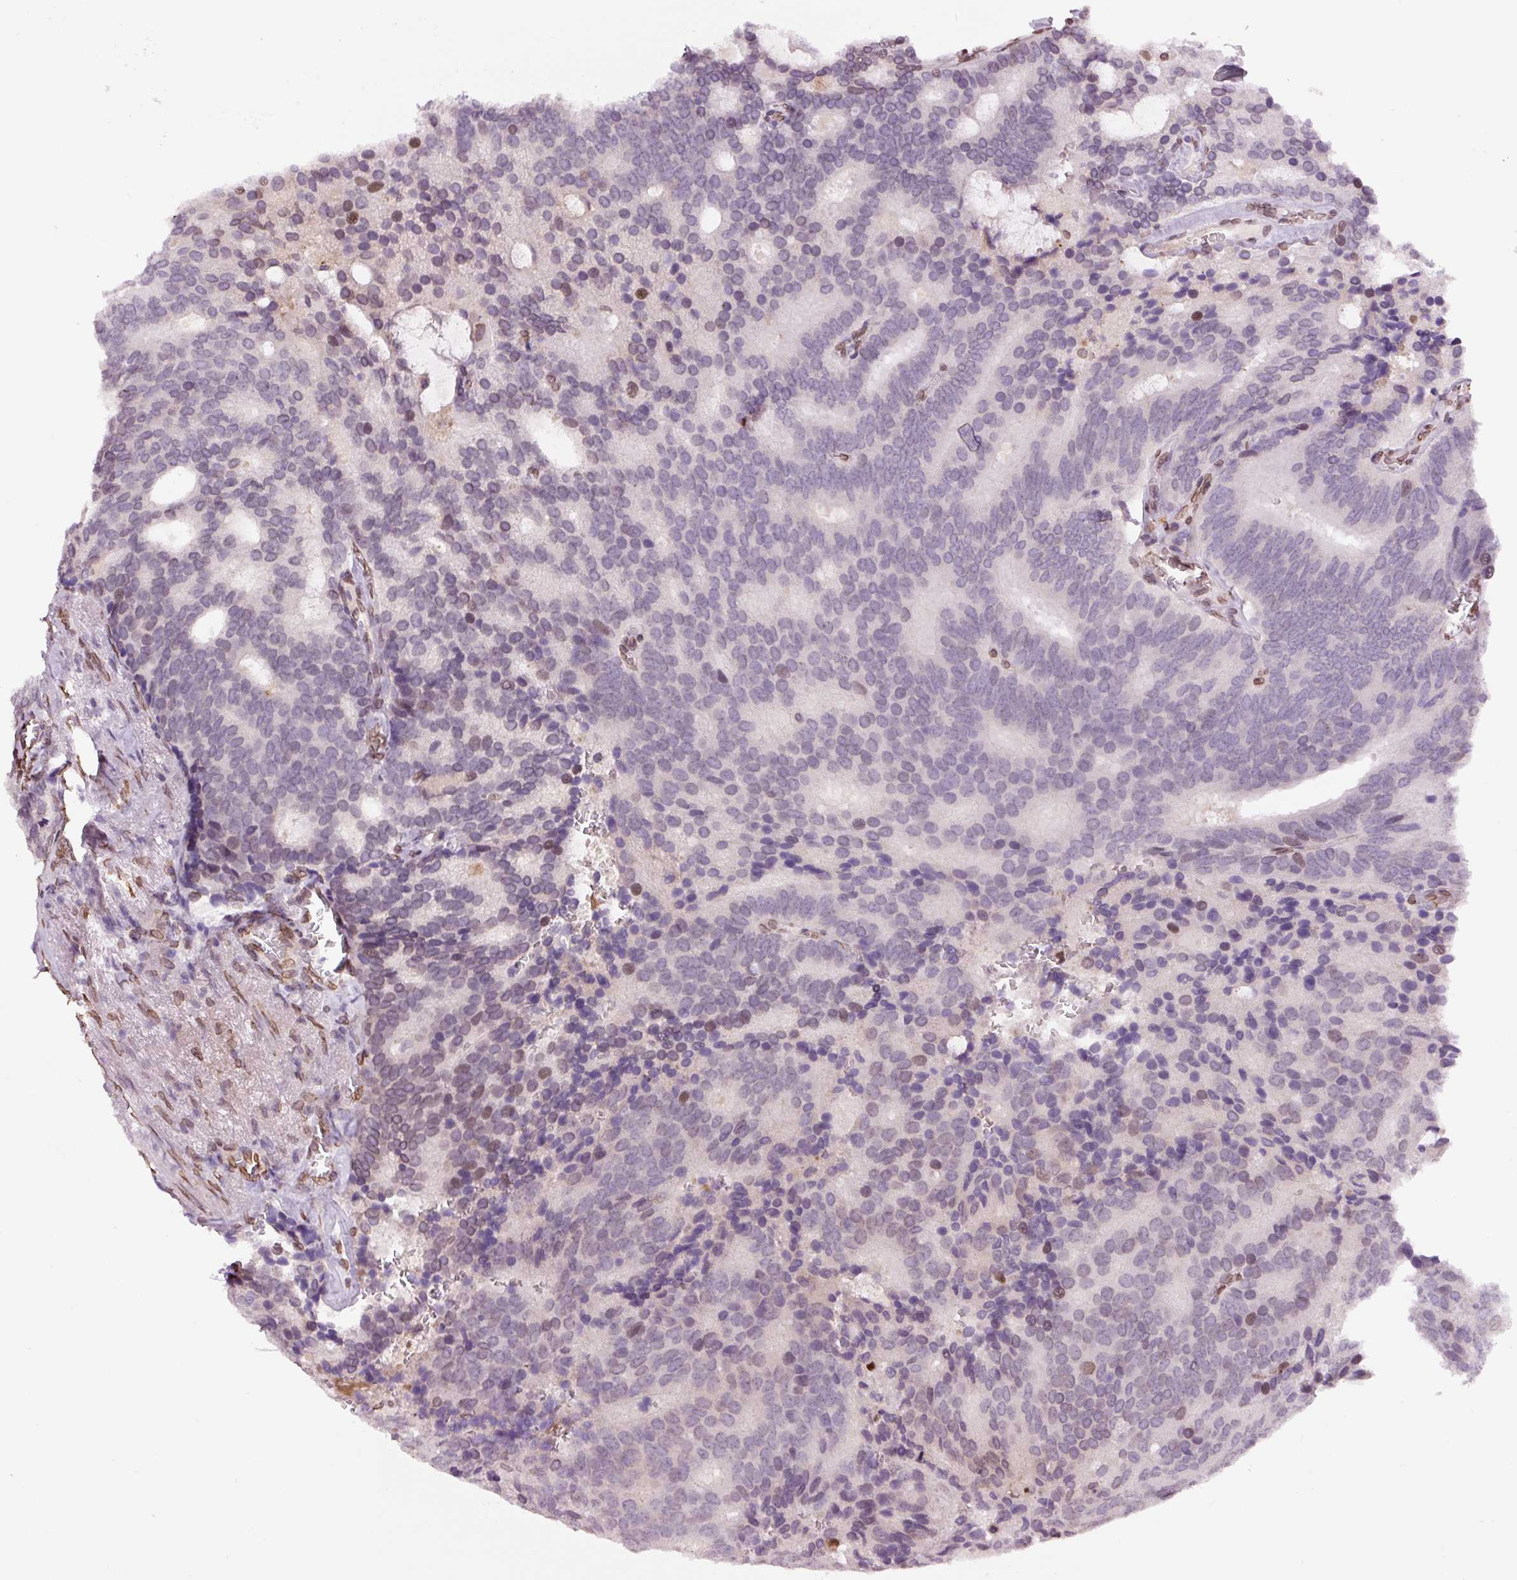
{"staining": {"intensity": "weak", "quantity": "<25%", "location": "cytoplasmic/membranous,nuclear"}, "tissue": "prostate cancer", "cell_type": "Tumor cells", "image_type": "cancer", "snomed": [{"axis": "morphology", "description": "Adenocarcinoma, Low grade"}, {"axis": "topography", "description": "Prostate"}], "caption": "Immunohistochemical staining of human prostate low-grade adenocarcinoma exhibits no significant expression in tumor cells.", "gene": "ZNF224", "patient": {"sex": "male", "age": 71}}